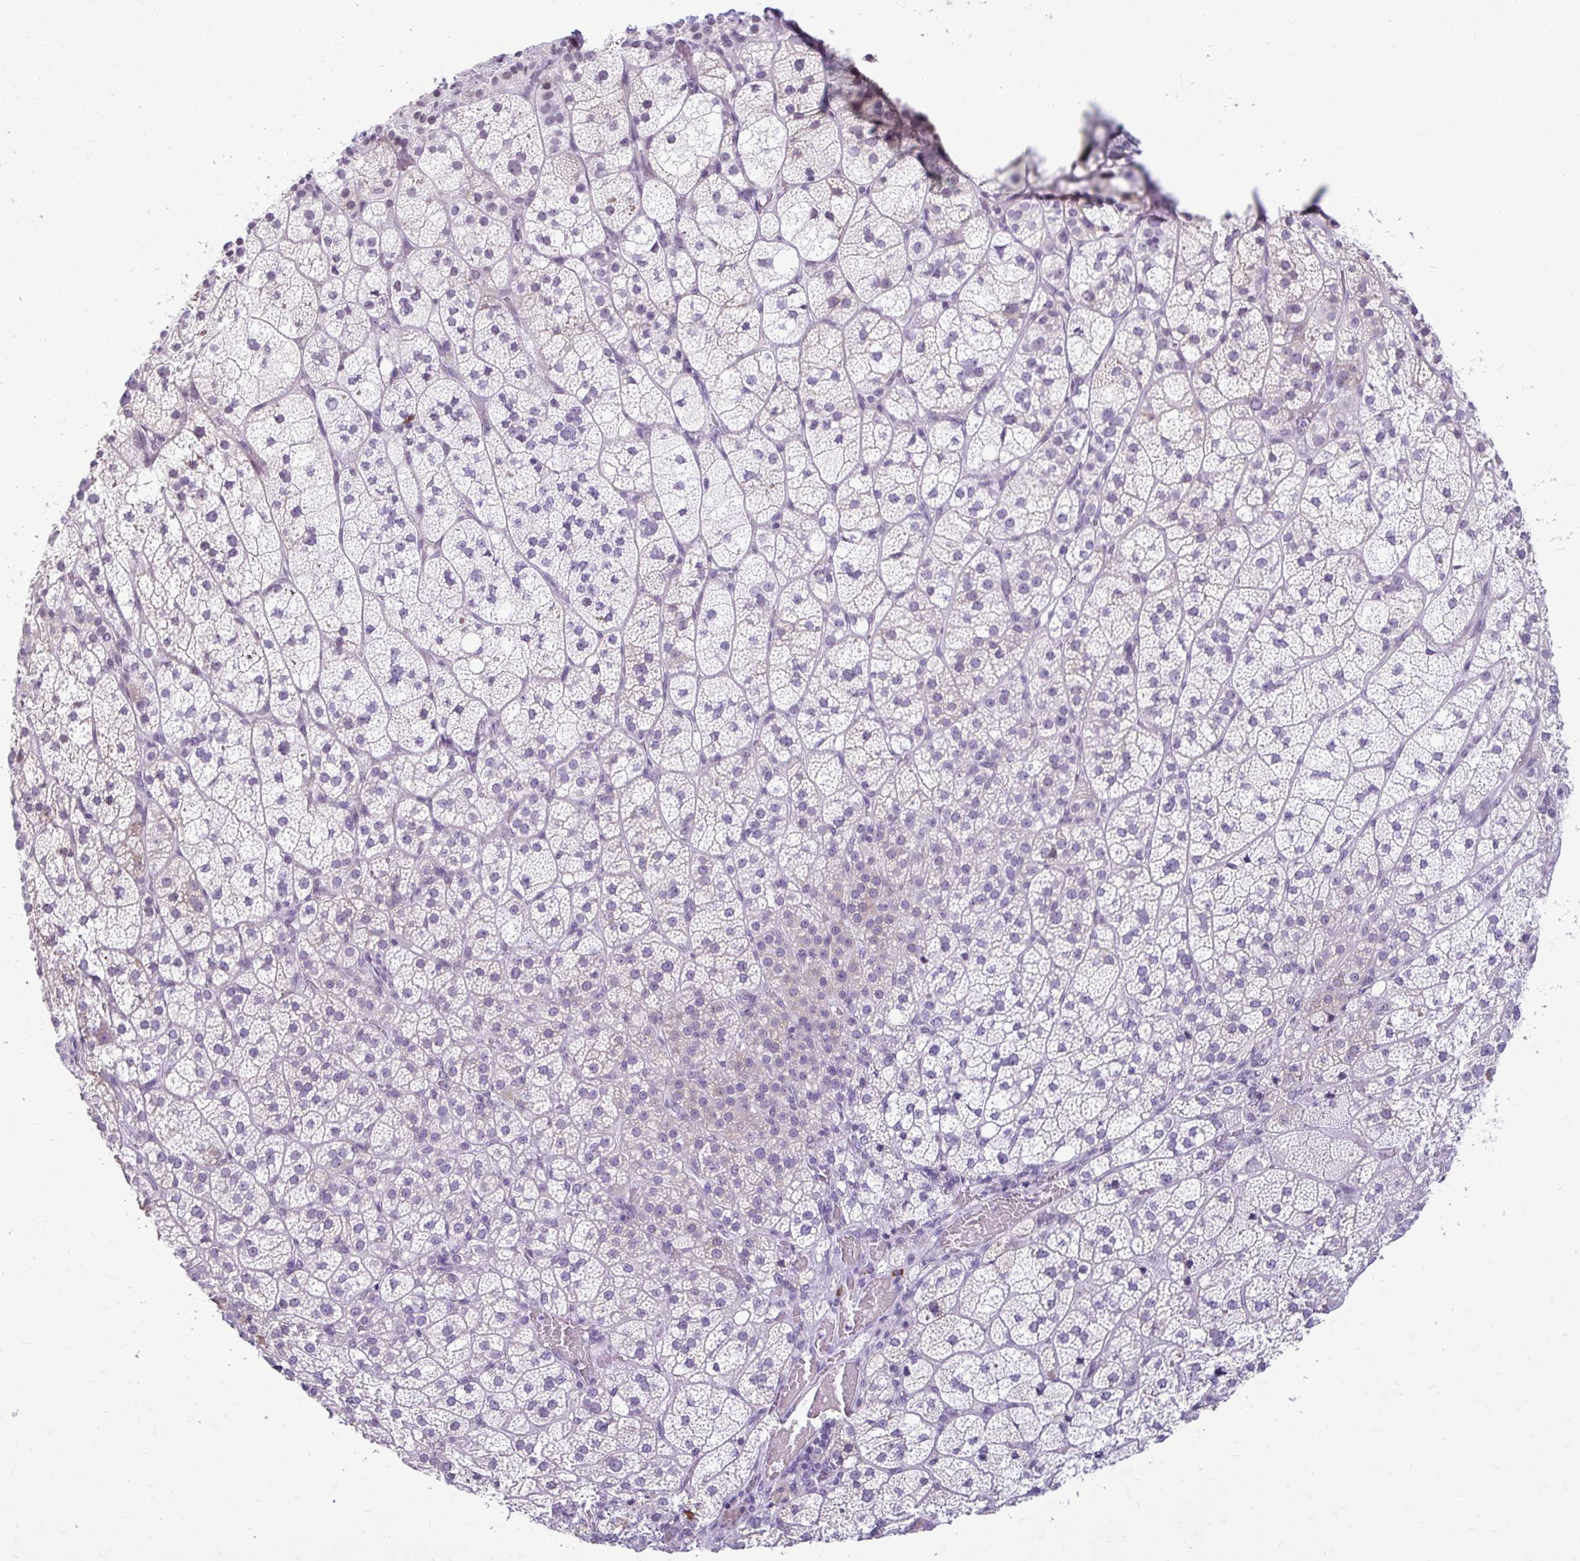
{"staining": {"intensity": "negative", "quantity": "none", "location": "none"}, "tissue": "adrenal gland", "cell_type": "Glandular cells", "image_type": "normal", "snomed": [{"axis": "morphology", "description": "Normal tissue, NOS"}, {"axis": "topography", "description": "Adrenal gland"}], "caption": "High power microscopy histopathology image of an immunohistochemistry micrograph of normal adrenal gland, revealing no significant expression in glandular cells.", "gene": "PROSER1", "patient": {"sex": "female", "age": 60}}